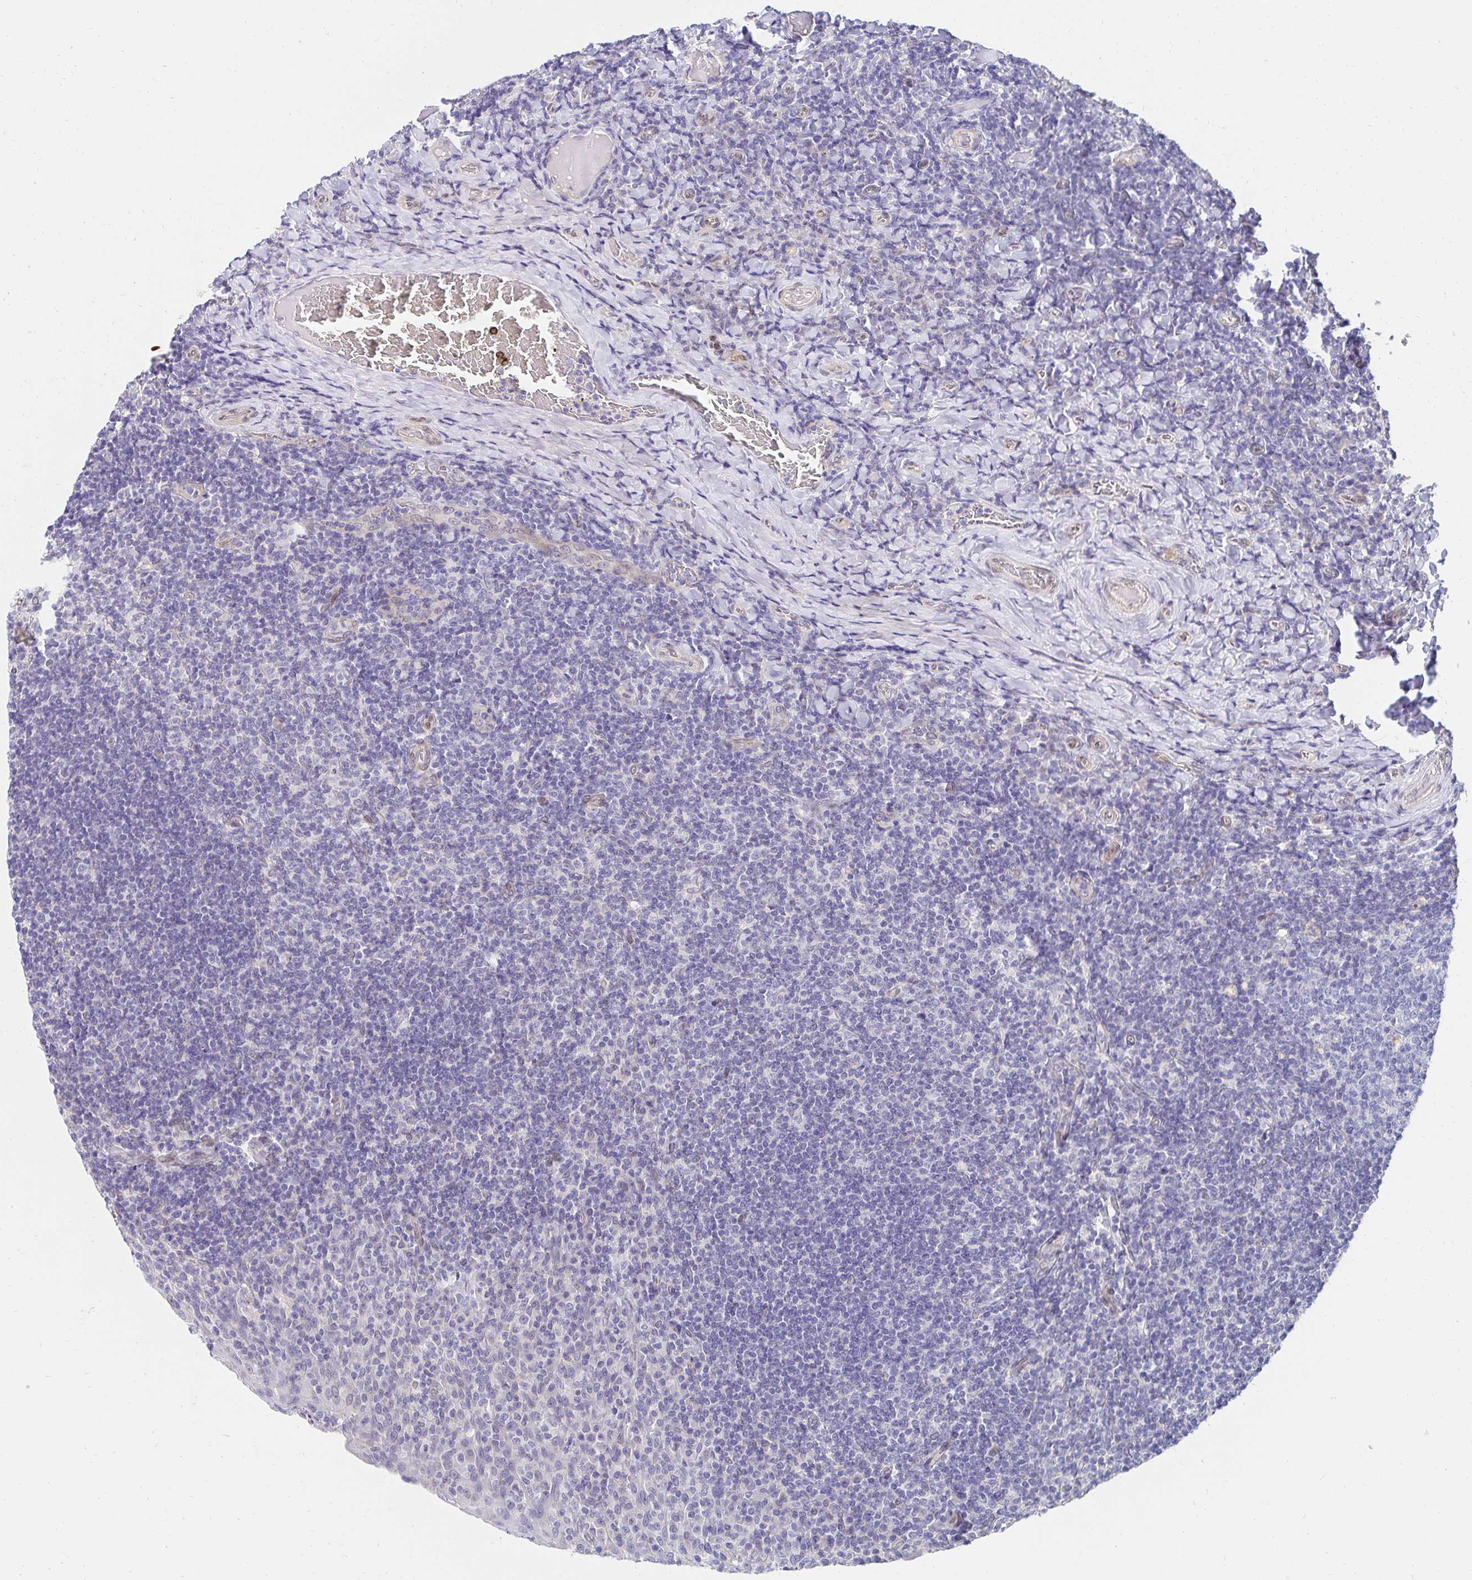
{"staining": {"intensity": "negative", "quantity": "none", "location": "none"}, "tissue": "tonsil", "cell_type": "Germinal center cells", "image_type": "normal", "snomed": [{"axis": "morphology", "description": "Normal tissue, NOS"}, {"axis": "topography", "description": "Tonsil"}], "caption": "The IHC histopathology image has no significant positivity in germinal center cells of tonsil. (Stains: DAB IHC with hematoxylin counter stain, Microscopy: brightfield microscopy at high magnification).", "gene": "AKAP14", "patient": {"sex": "female", "age": 10}}